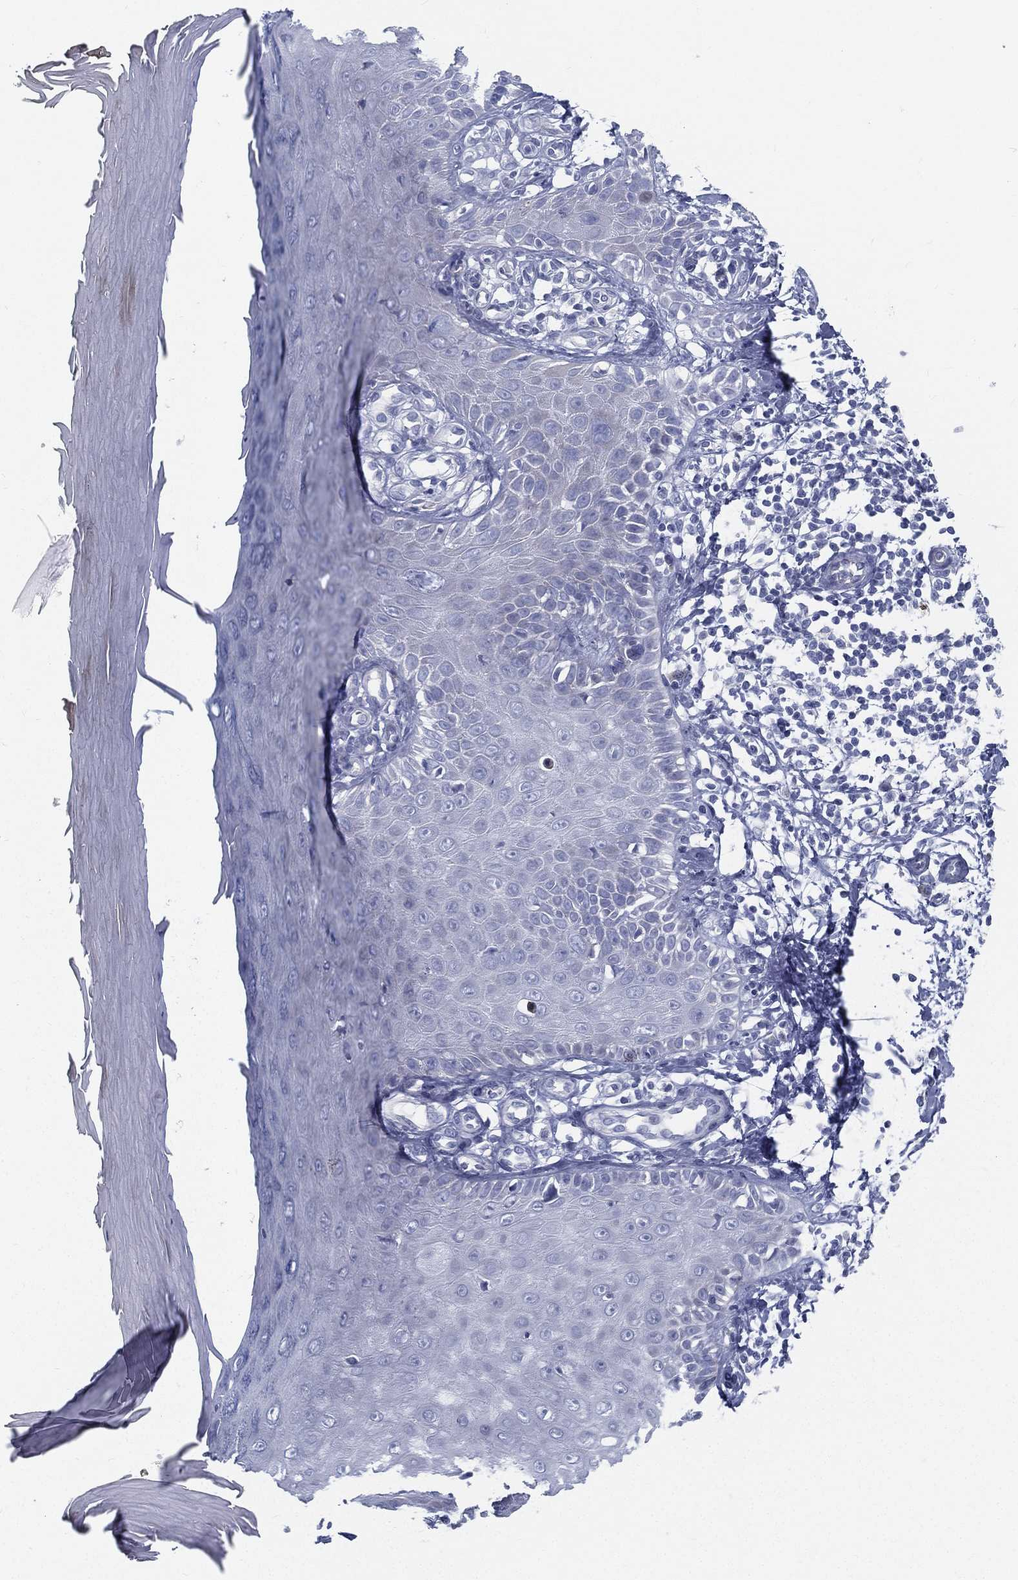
{"staining": {"intensity": "negative", "quantity": "none", "location": "none"}, "tissue": "skin", "cell_type": "Fibroblasts", "image_type": "normal", "snomed": [{"axis": "morphology", "description": "Normal tissue, NOS"}, {"axis": "morphology", "description": "Inflammation, NOS"}, {"axis": "morphology", "description": "Fibrosis, NOS"}, {"axis": "topography", "description": "Skin"}], "caption": "Immunohistochemical staining of normal human skin exhibits no significant positivity in fibroblasts.", "gene": "SPPL2C", "patient": {"sex": "male", "age": 71}}